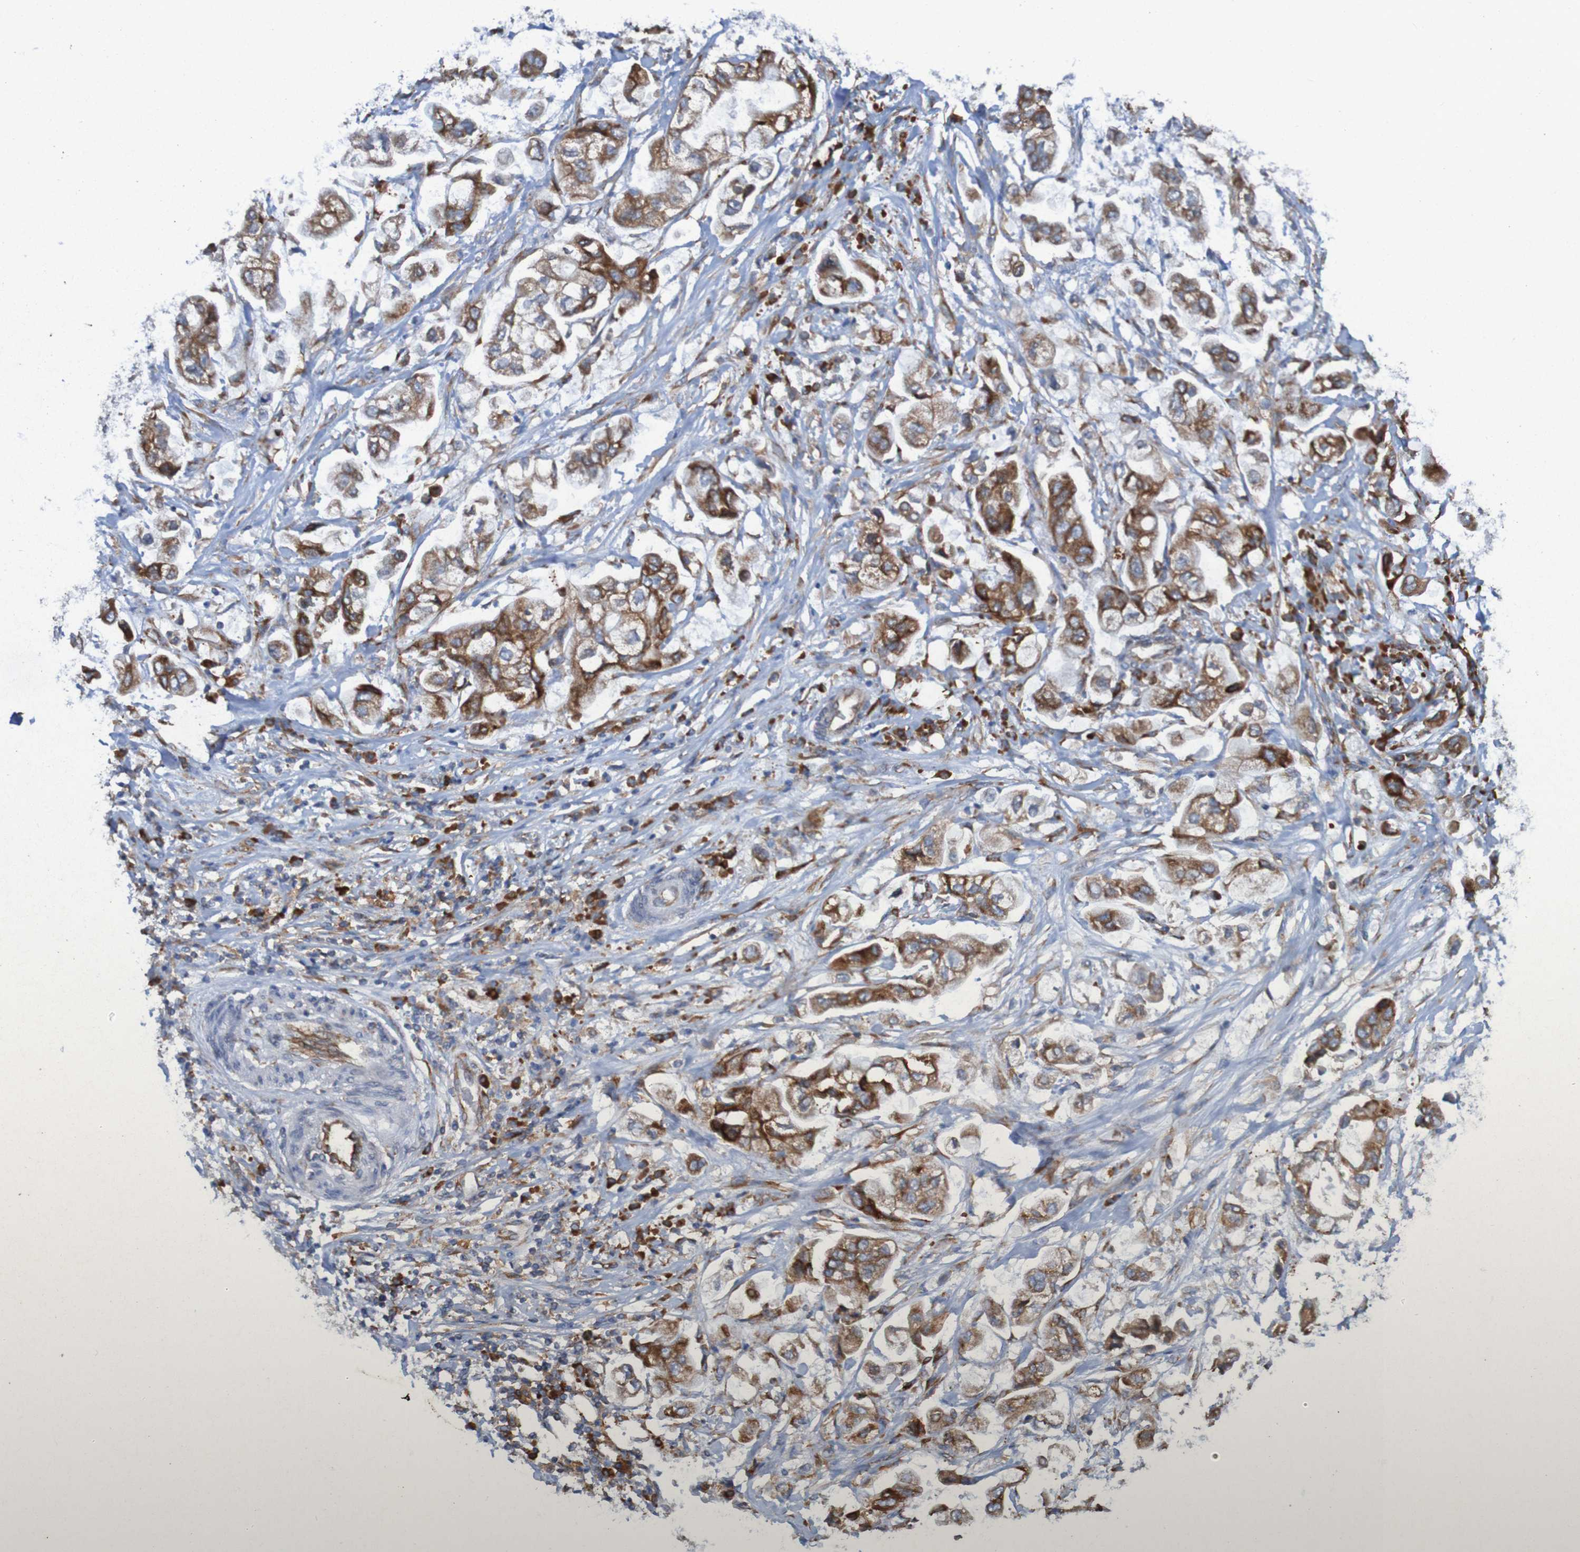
{"staining": {"intensity": "strong", "quantity": ">75%", "location": "cytoplasmic/membranous"}, "tissue": "stomach cancer", "cell_type": "Tumor cells", "image_type": "cancer", "snomed": [{"axis": "morphology", "description": "Adenocarcinoma, NOS"}, {"axis": "topography", "description": "Stomach"}], "caption": "Strong cytoplasmic/membranous staining is identified in about >75% of tumor cells in stomach adenocarcinoma.", "gene": "RPL10", "patient": {"sex": "male", "age": 62}}